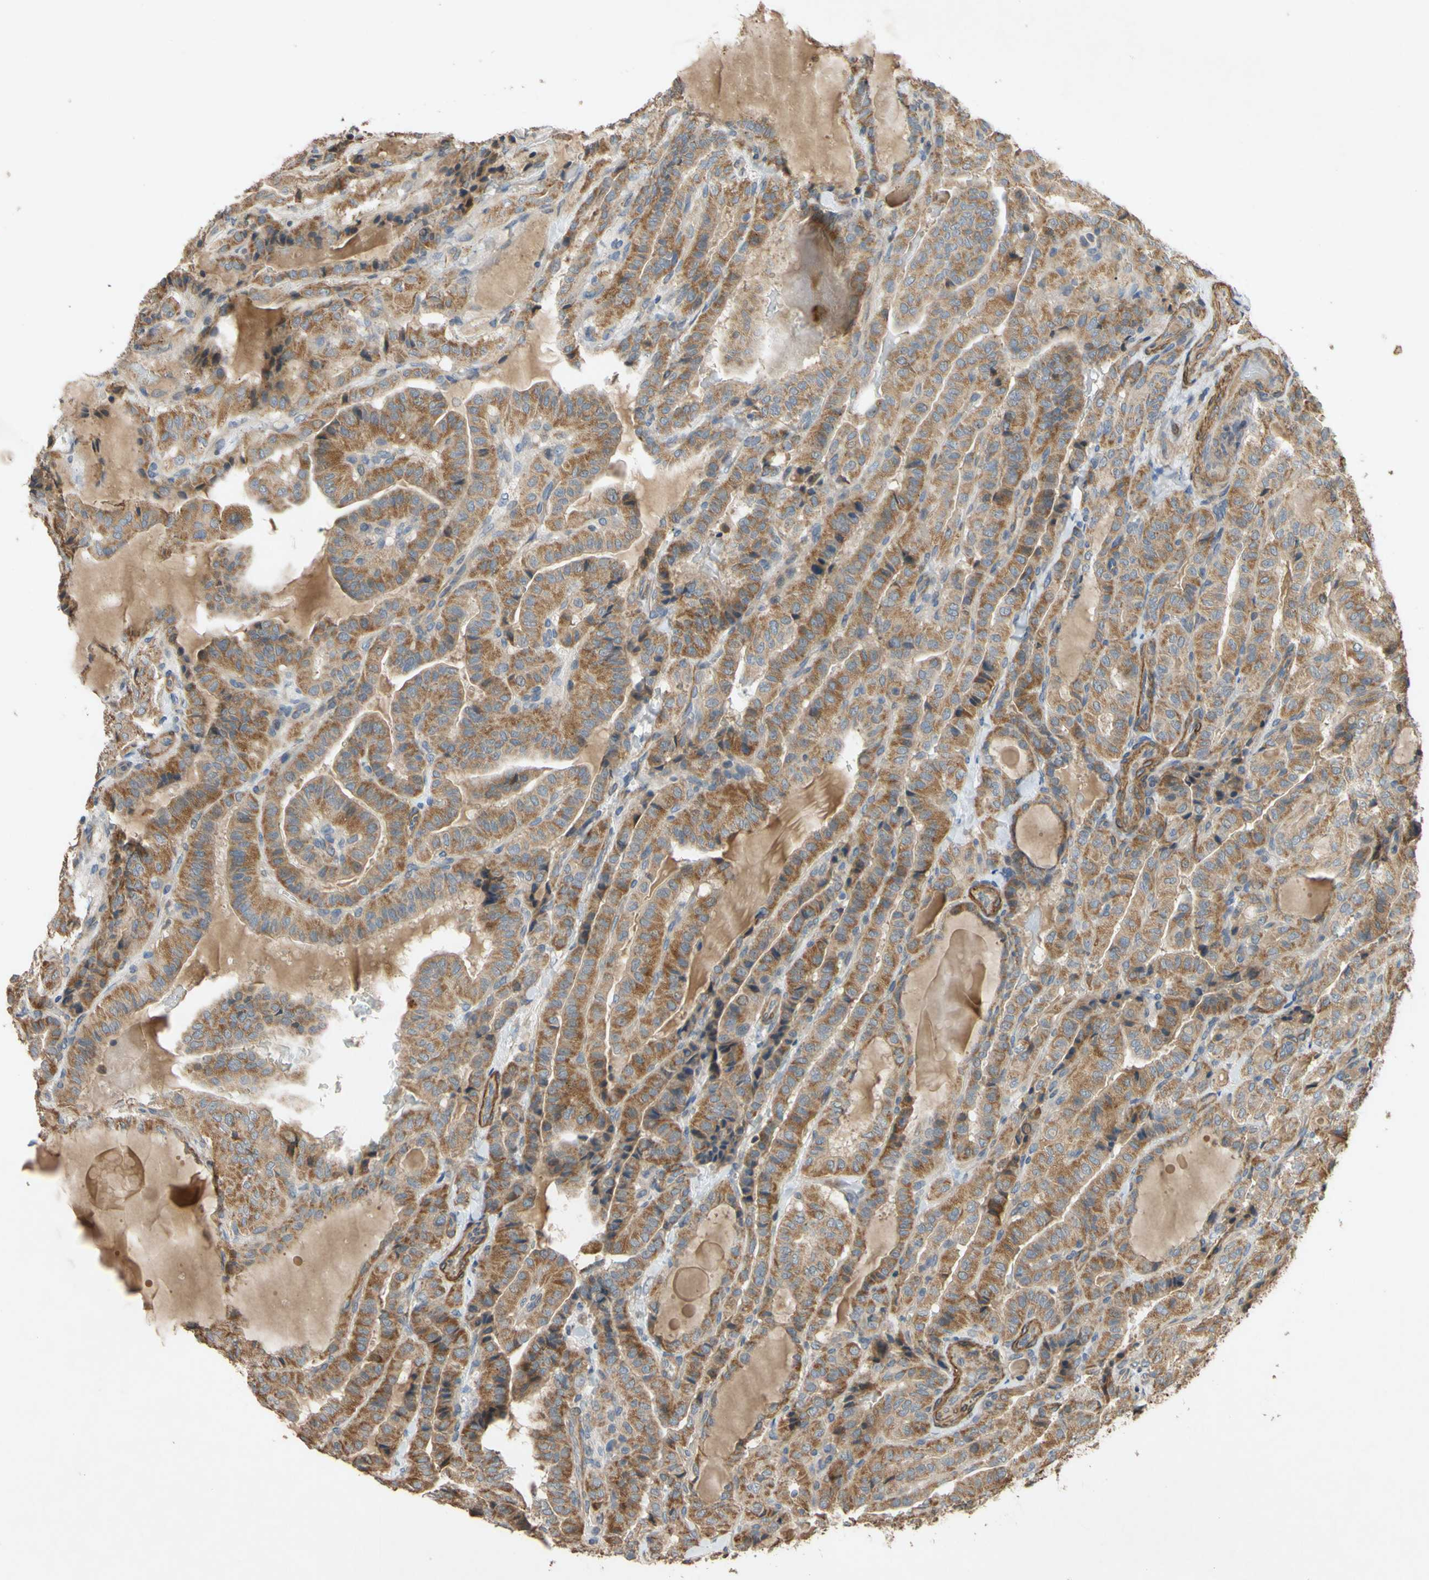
{"staining": {"intensity": "moderate", "quantity": ">75%", "location": "cytoplasmic/membranous"}, "tissue": "thyroid cancer", "cell_type": "Tumor cells", "image_type": "cancer", "snomed": [{"axis": "morphology", "description": "Papillary adenocarcinoma, NOS"}, {"axis": "topography", "description": "Thyroid gland"}], "caption": "A photomicrograph of papillary adenocarcinoma (thyroid) stained for a protein reveals moderate cytoplasmic/membranous brown staining in tumor cells. (Stains: DAB (3,3'-diaminobenzidine) in brown, nuclei in blue, Microscopy: brightfield microscopy at high magnification).", "gene": "PARD6A", "patient": {"sex": "male", "age": 77}}